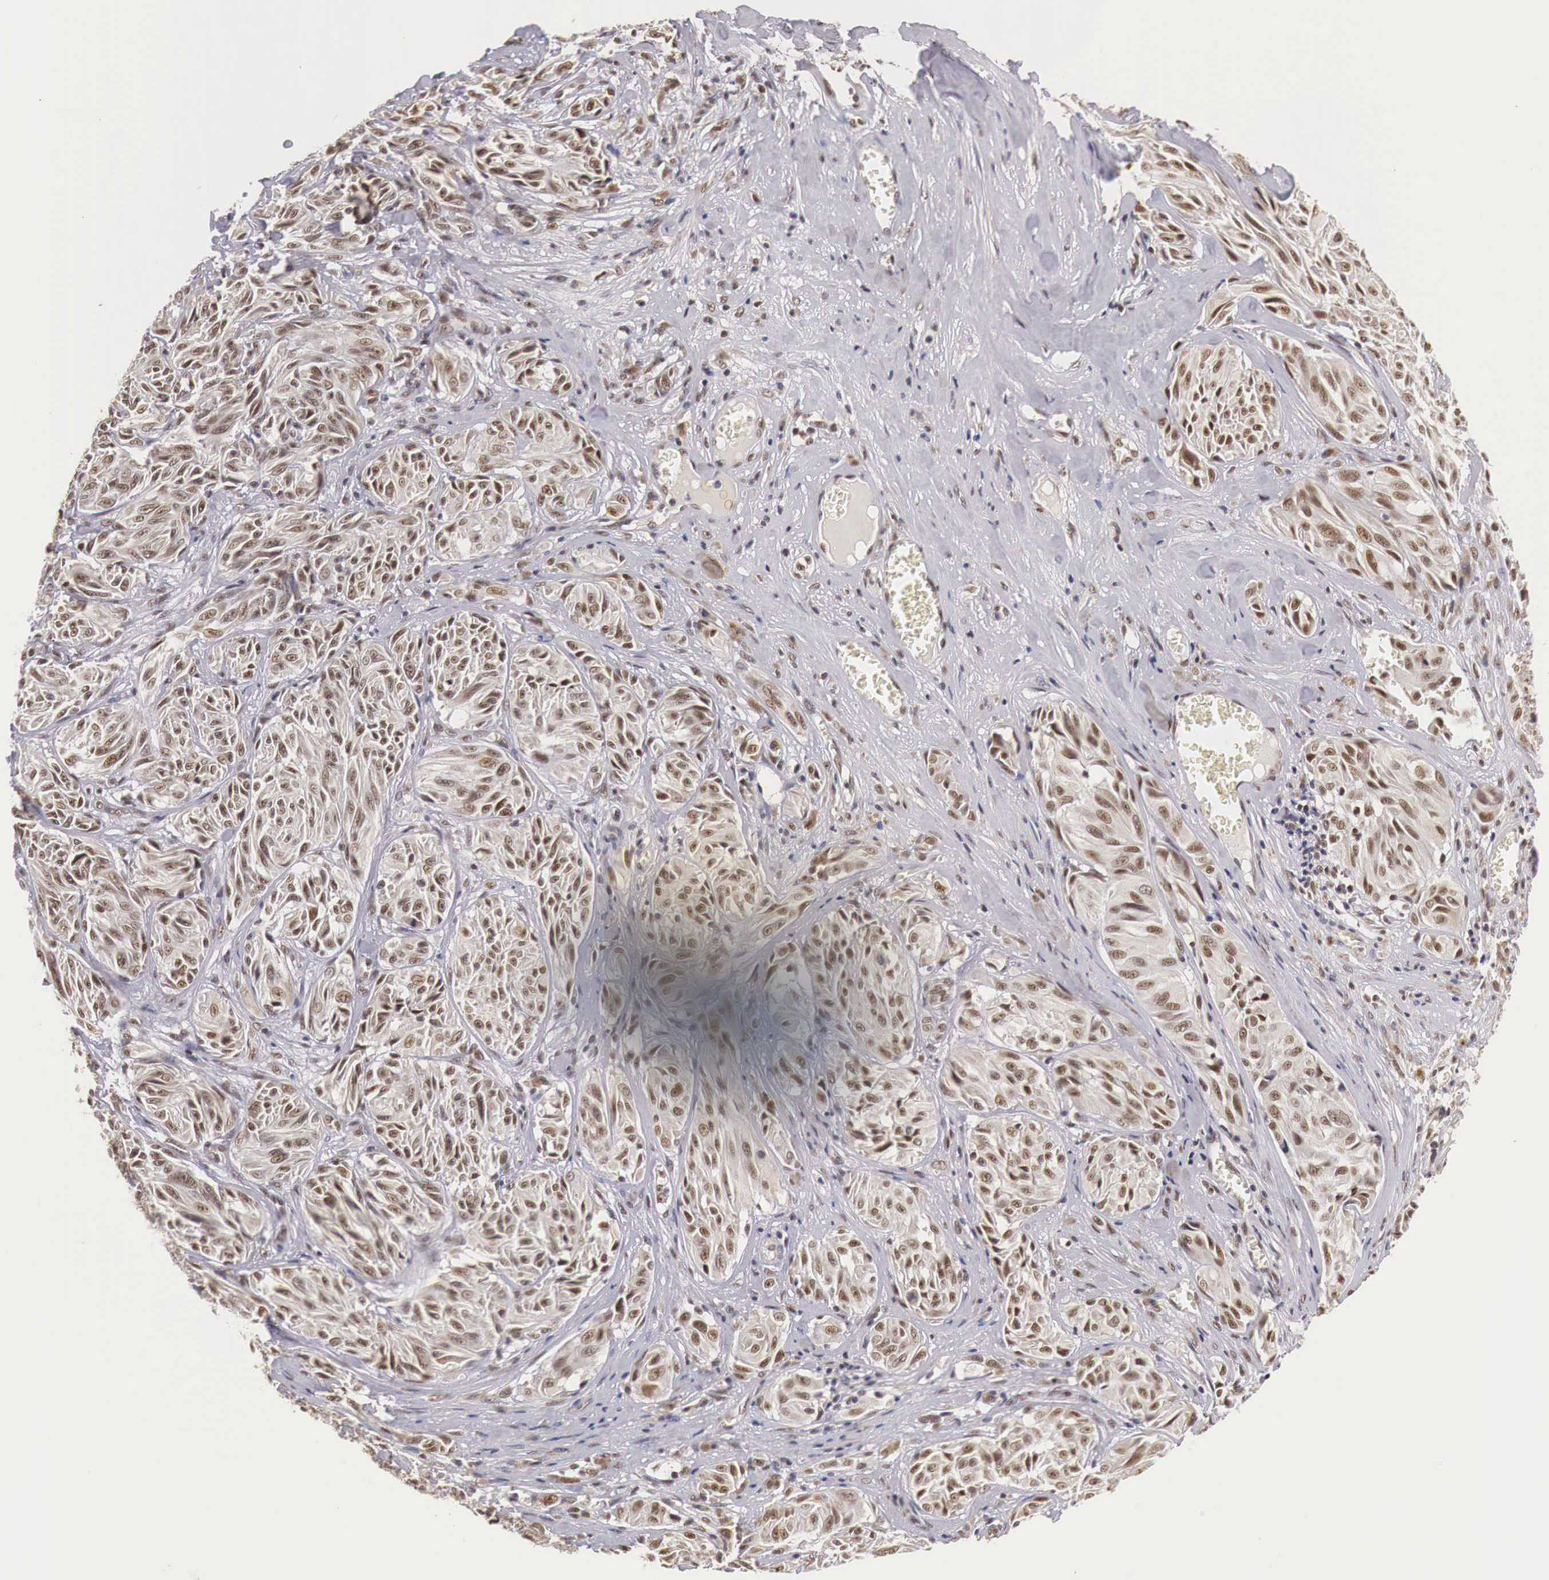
{"staining": {"intensity": "weak", "quantity": ">75%", "location": "cytoplasmic/membranous,nuclear"}, "tissue": "melanoma", "cell_type": "Tumor cells", "image_type": "cancer", "snomed": [{"axis": "morphology", "description": "Malignant melanoma, NOS"}, {"axis": "topography", "description": "Skin"}], "caption": "Immunohistochemical staining of malignant melanoma shows low levels of weak cytoplasmic/membranous and nuclear protein expression in approximately >75% of tumor cells. The staining is performed using DAB brown chromogen to label protein expression. The nuclei are counter-stained blue using hematoxylin.", "gene": "GPKOW", "patient": {"sex": "male", "age": 54}}